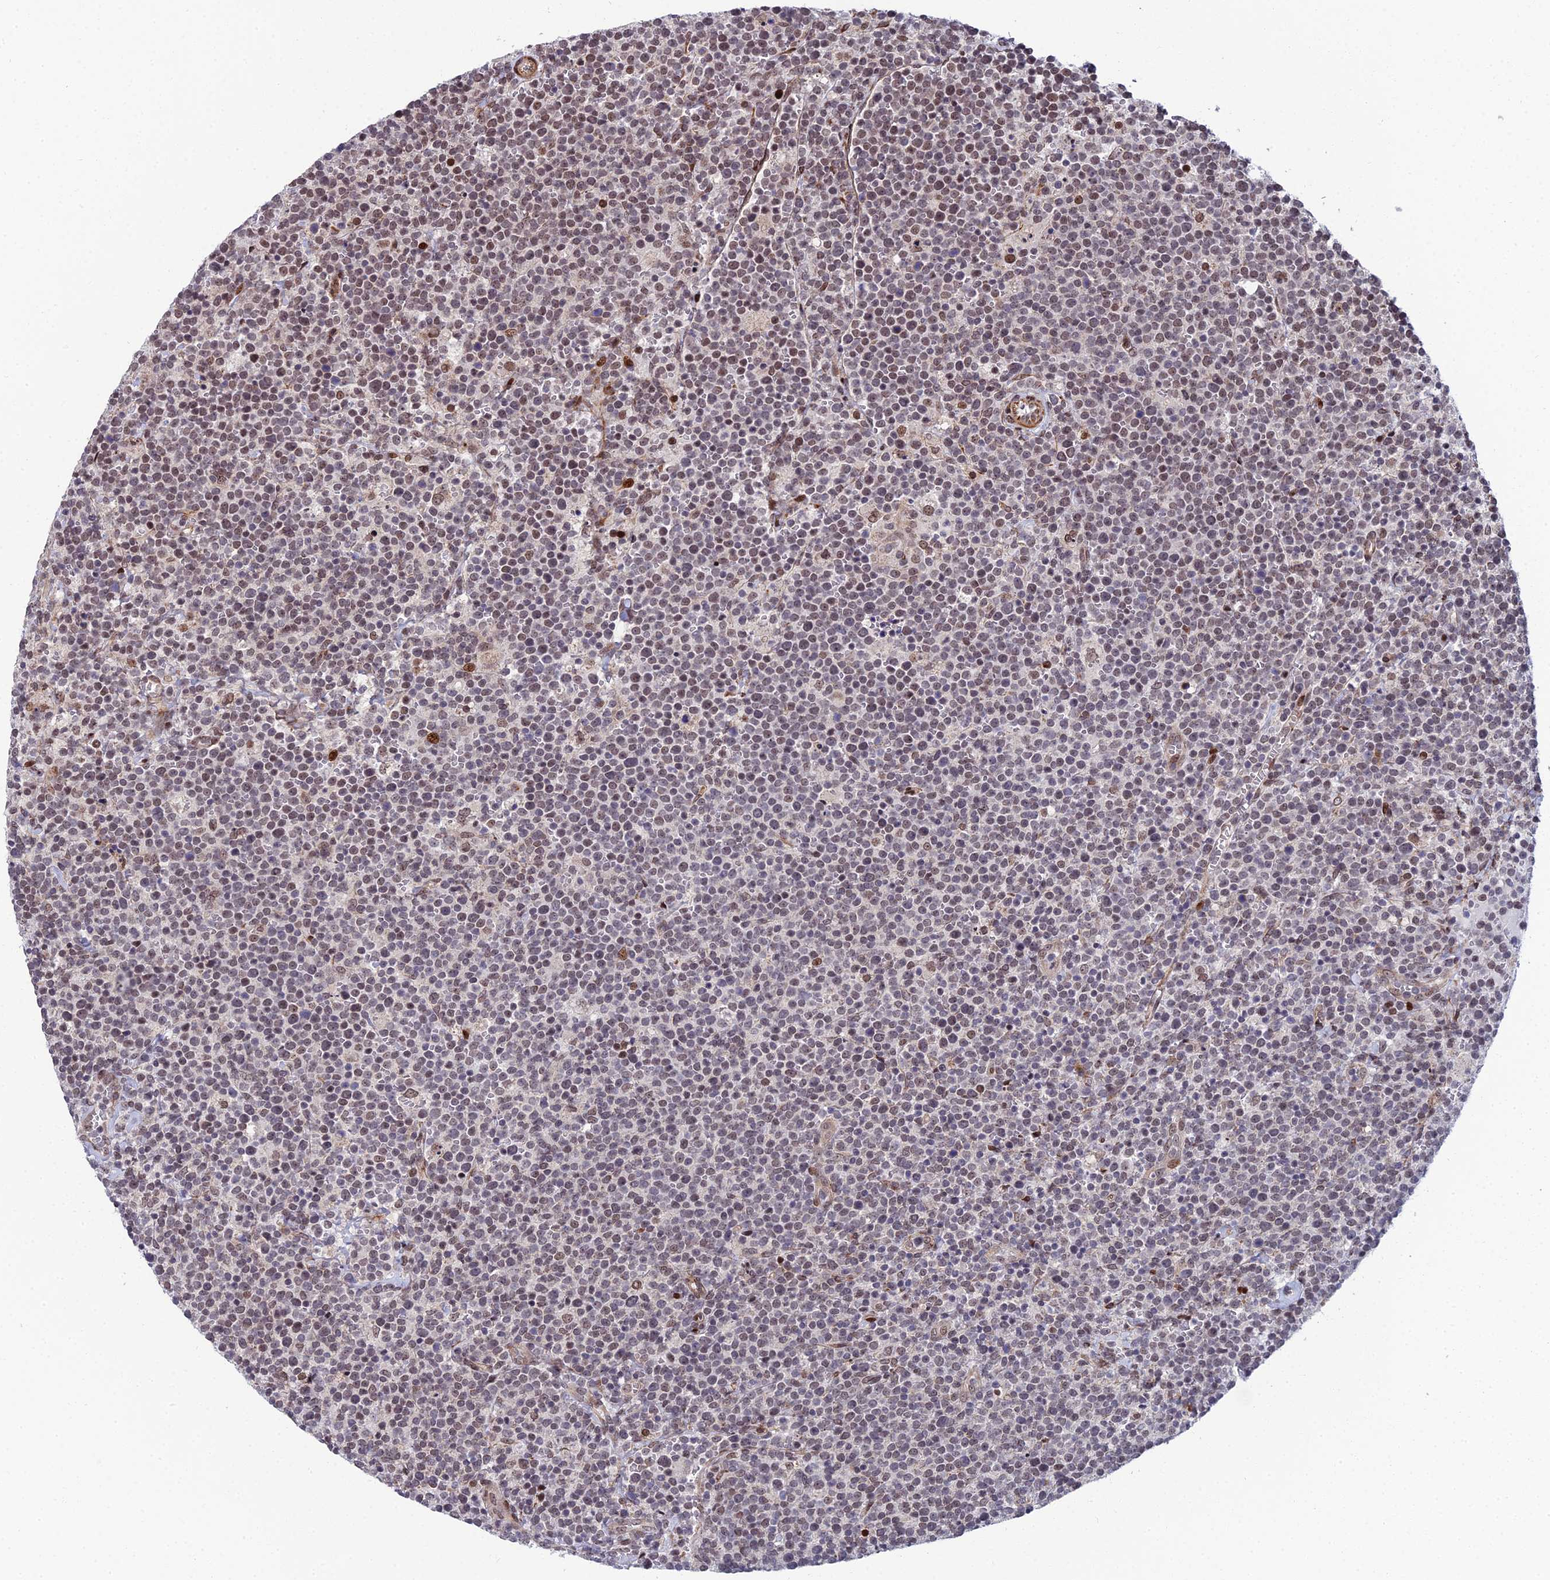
{"staining": {"intensity": "weak", "quantity": "25%-75%", "location": "nuclear"}, "tissue": "lymphoma", "cell_type": "Tumor cells", "image_type": "cancer", "snomed": [{"axis": "morphology", "description": "Malignant lymphoma, non-Hodgkin's type, High grade"}, {"axis": "topography", "description": "Lymph node"}], "caption": "DAB (3,3'-diaminobenzidine) immunohistochemical staining of lymphoma displays weak nuclear protein staining in approximately 25%-75% of tumor cells.", "gene": "ZNF668", "patient": {"sex": "male", "age": 61}}